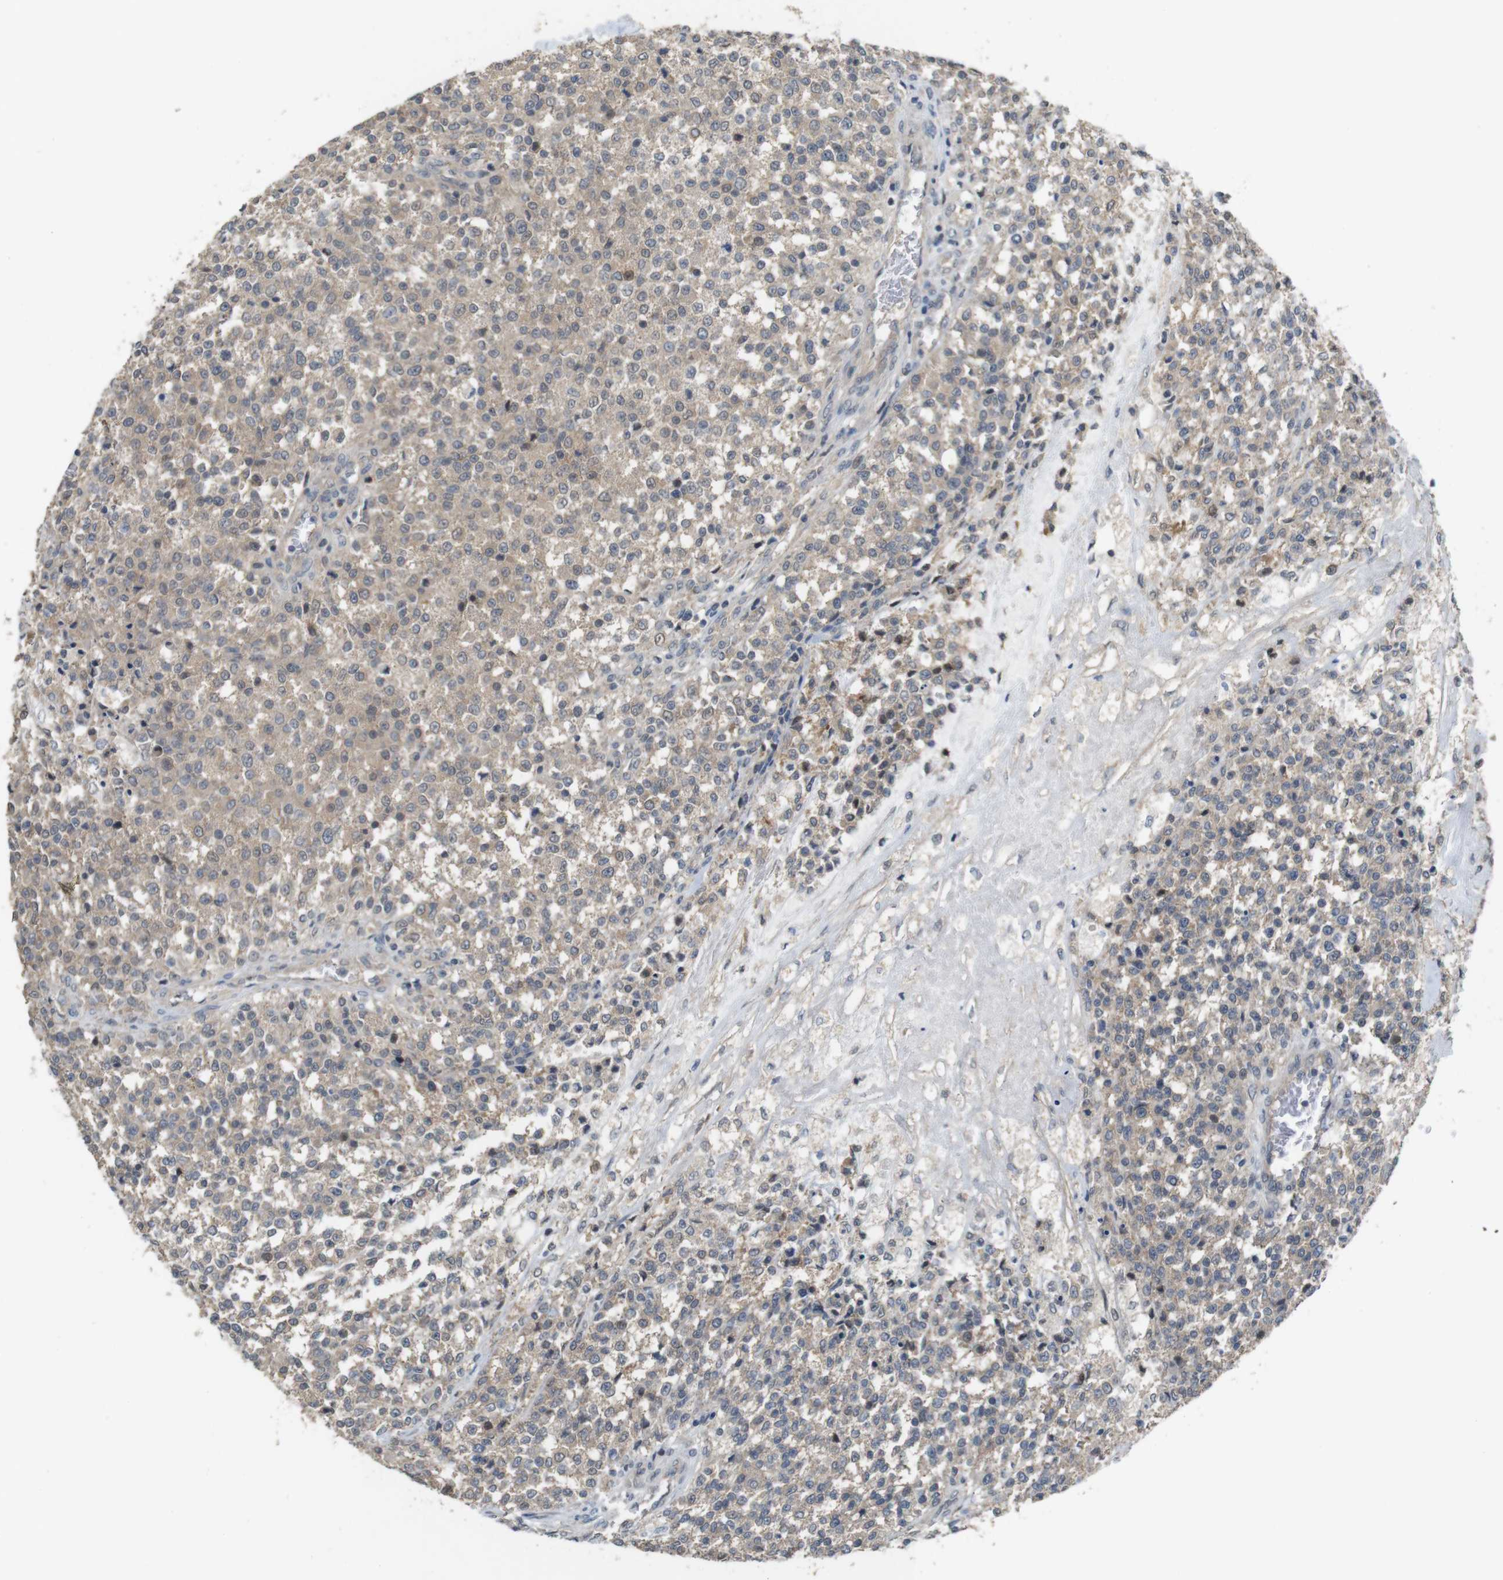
{"staining": {"intensity": "weak", "quantity": ">75%", "location": "cytoplasmic/membranous"}, "tissue": "testis cancer", "cell_type": "Tumor cells", "image_type": "cancer", "snomed": [{"axis": "morphology", "description": "Seminoma, NOS"}, {"axis": "topography", "description": "Testis"}], "caption": "Testis seminoma stained with DAB immunohistochemistry (IHC) exhibits low levels of weak cytoplasmic/membranous expression in approximately >75% of tumor cells.", "gene": "CDC34", "patient": {"sex": "male", "age": 59}}